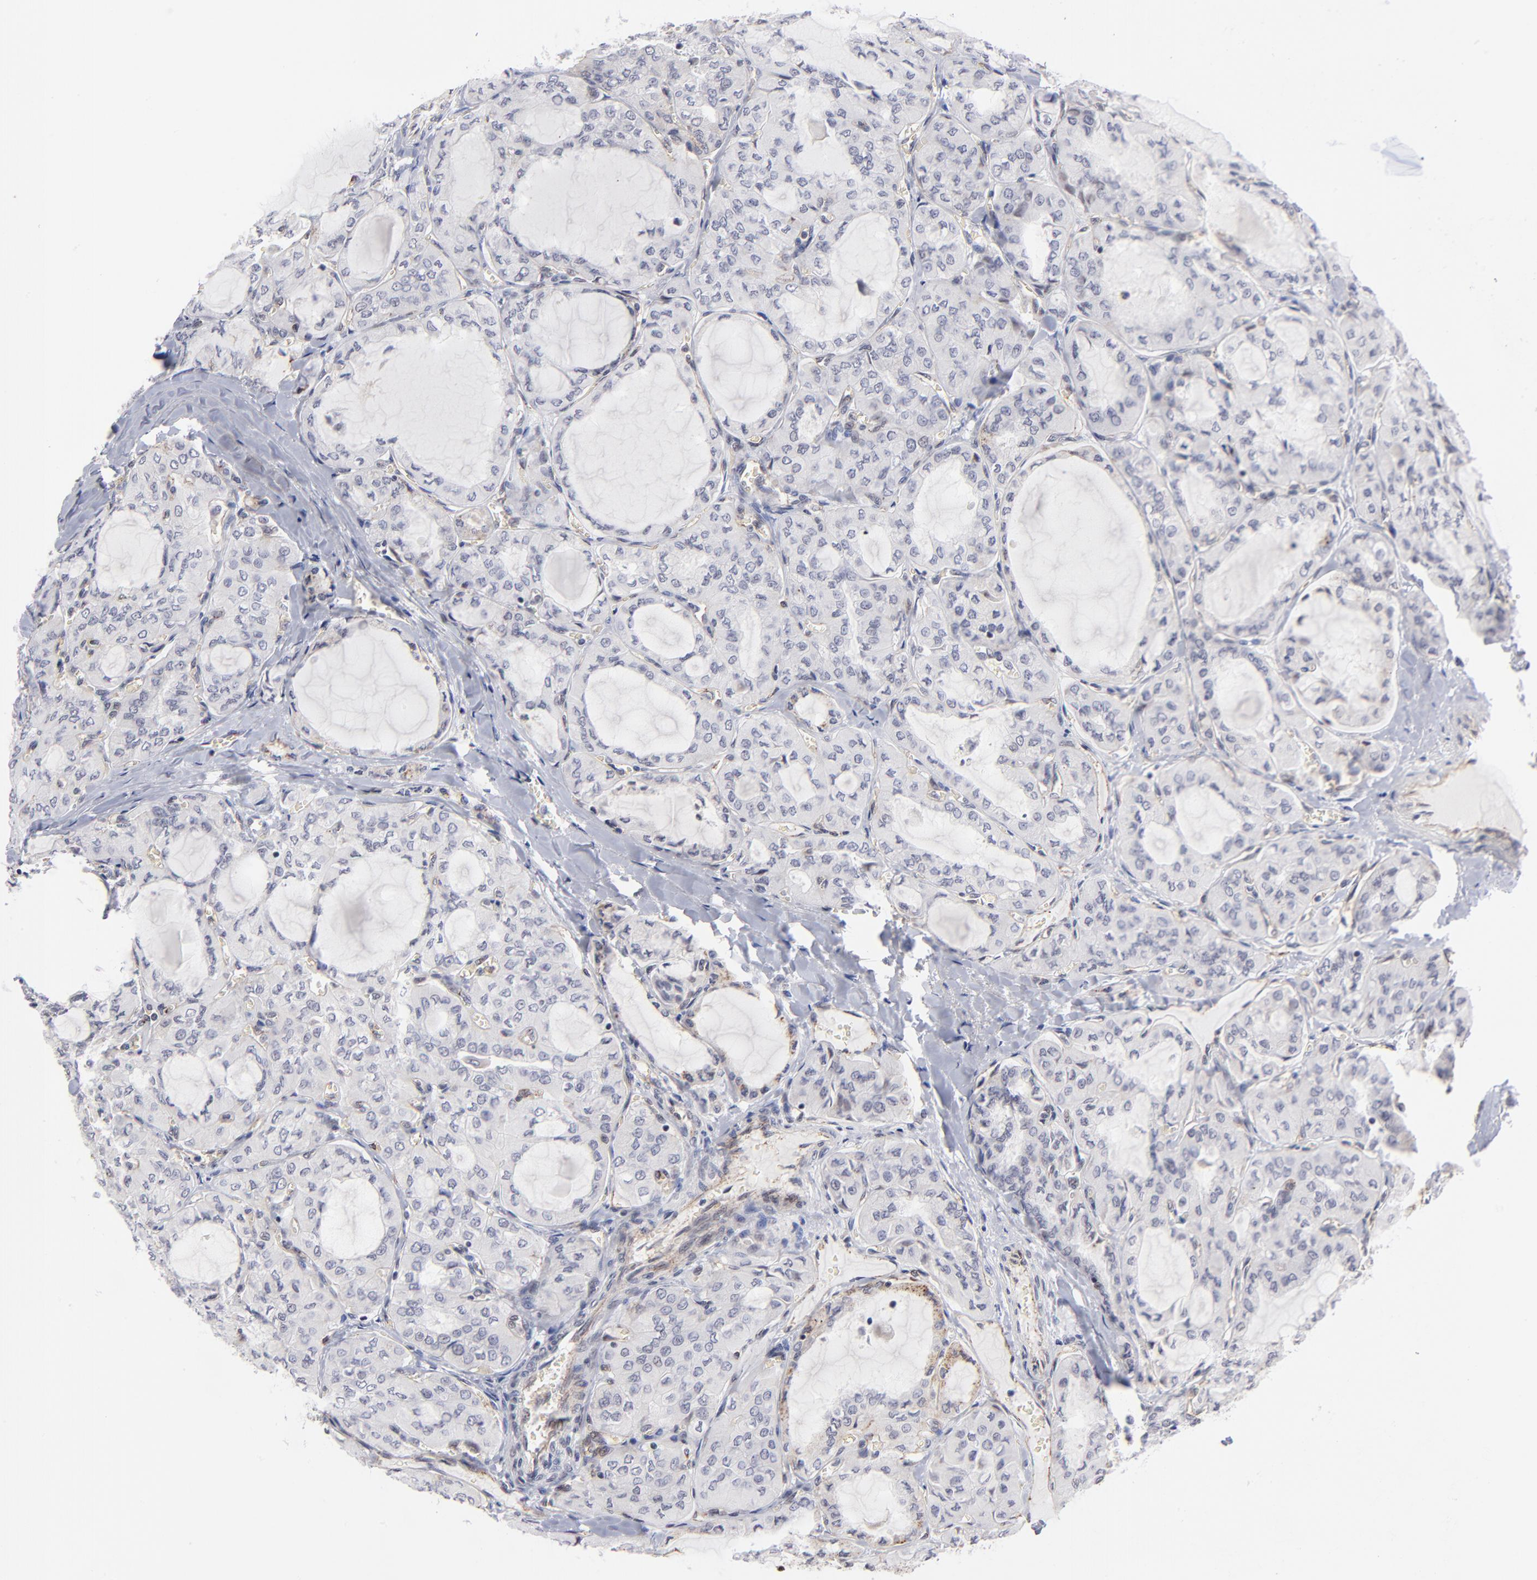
{"staining": {"intensity": "negative", "quantity": "none", "location": "none"}, "tissue": "thyroid cancer", "cell_type": "Tumor cells", "image_type": "cancer", "snomed": [{"axis": "morphology", "description": "Papillary adenocarcinoma, NOS"}, {"axis": "topography", "description": "Thyroid gland"}], "caption": "This is an immunohistochemistry histopathology image of human thyroid cancer. There is no staining in tumor cells.", "gene": "GABPA", "patient": {"sex": "male", "age": 20}}